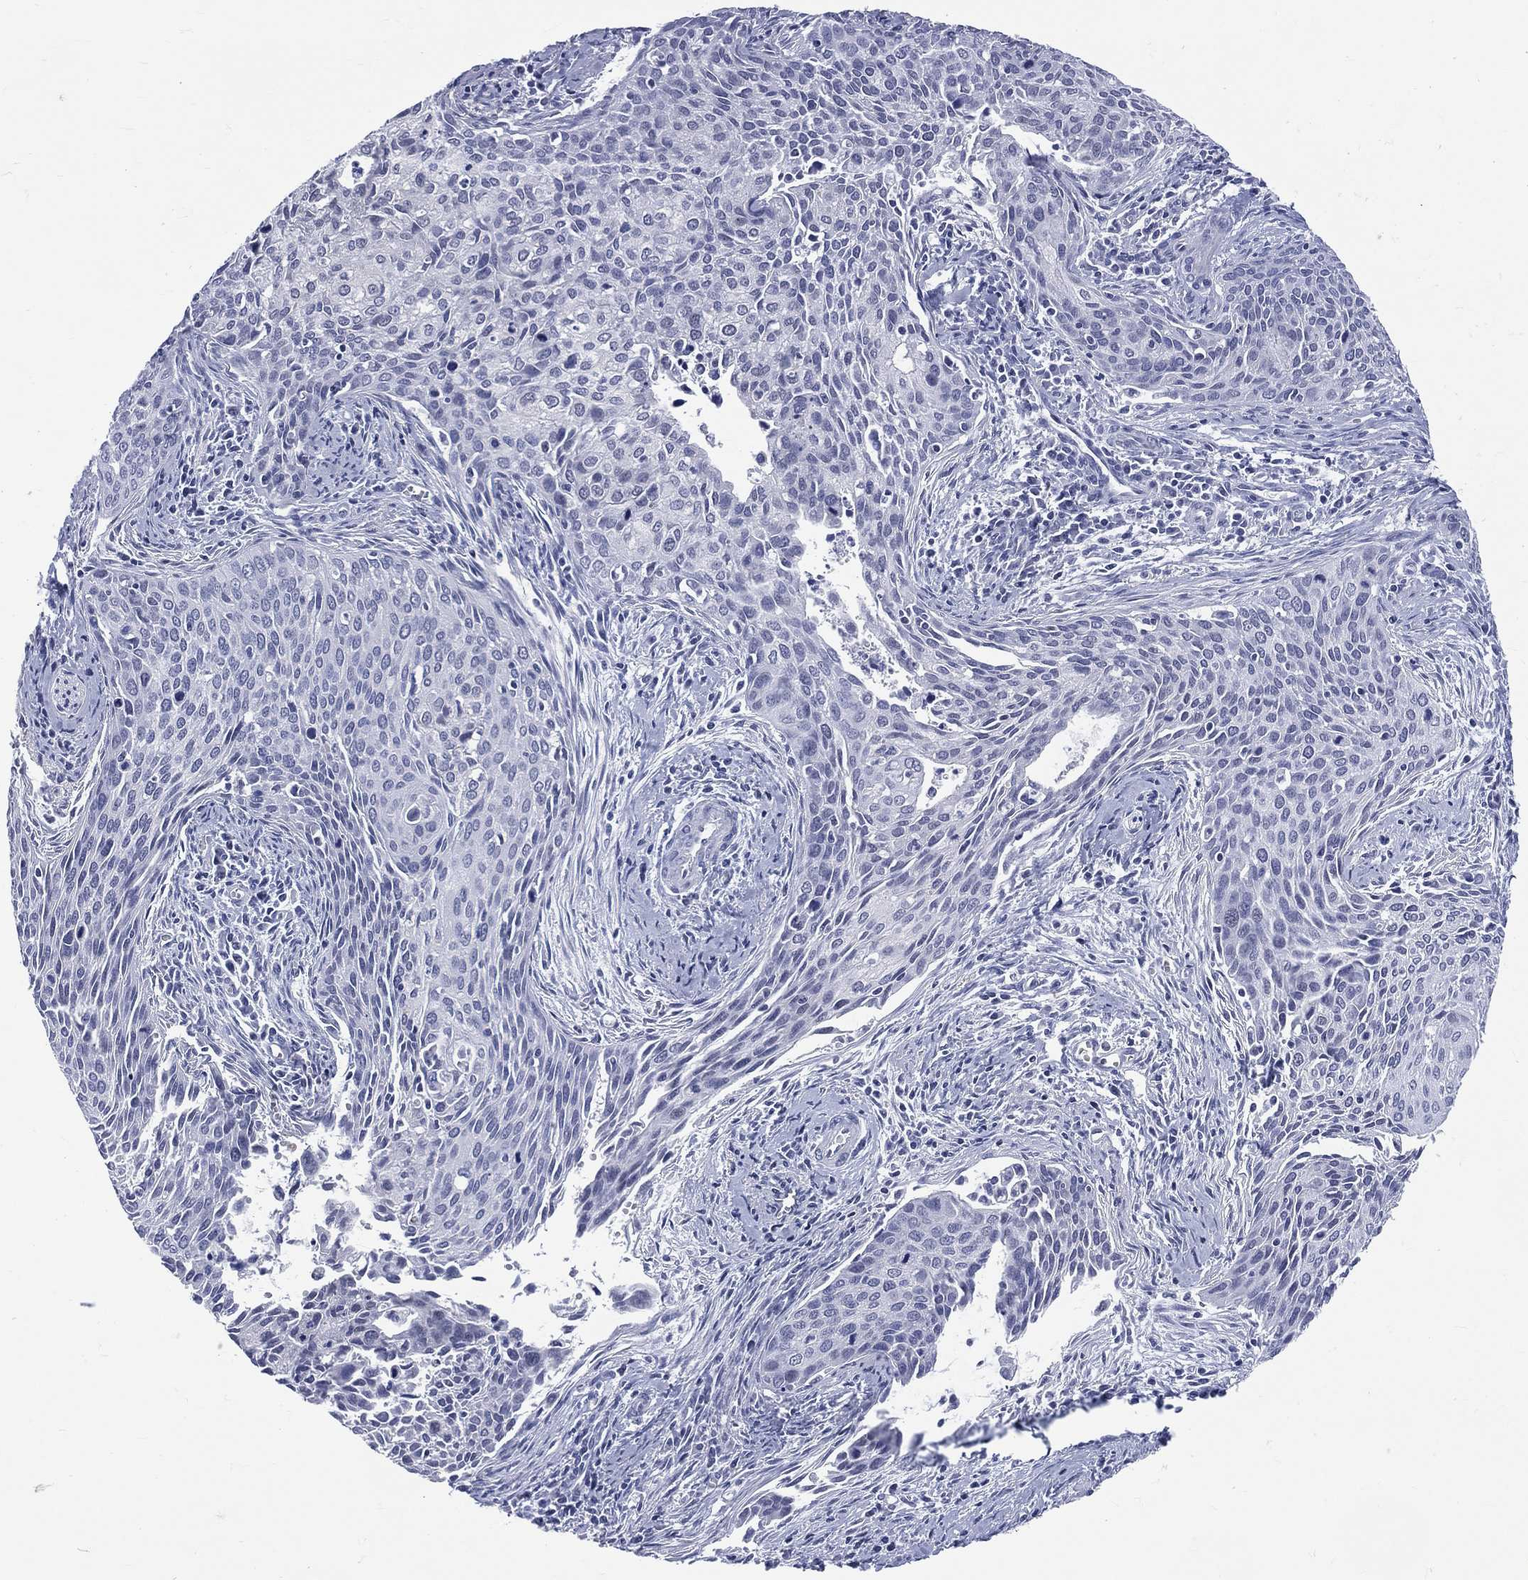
{"staining": {"intensity": "negative", "quantity": "none", "location": "none"}, "tissue": "cervical cancer", "cell_type": "Tumor cells", "image_type": "cancer", "snomed": [{"axis": "morphology", "description": "Squamous cell carcinoma, NOS"}, {"axis": "topography", "description": "Cervix"}], "caption": "A micrograph of cervical squamous cell carcinoma stained for a protein displays no brown staining in tumor cells.", "gene": "MLLT10", "patient": {"sex": "female", "age": 29}}